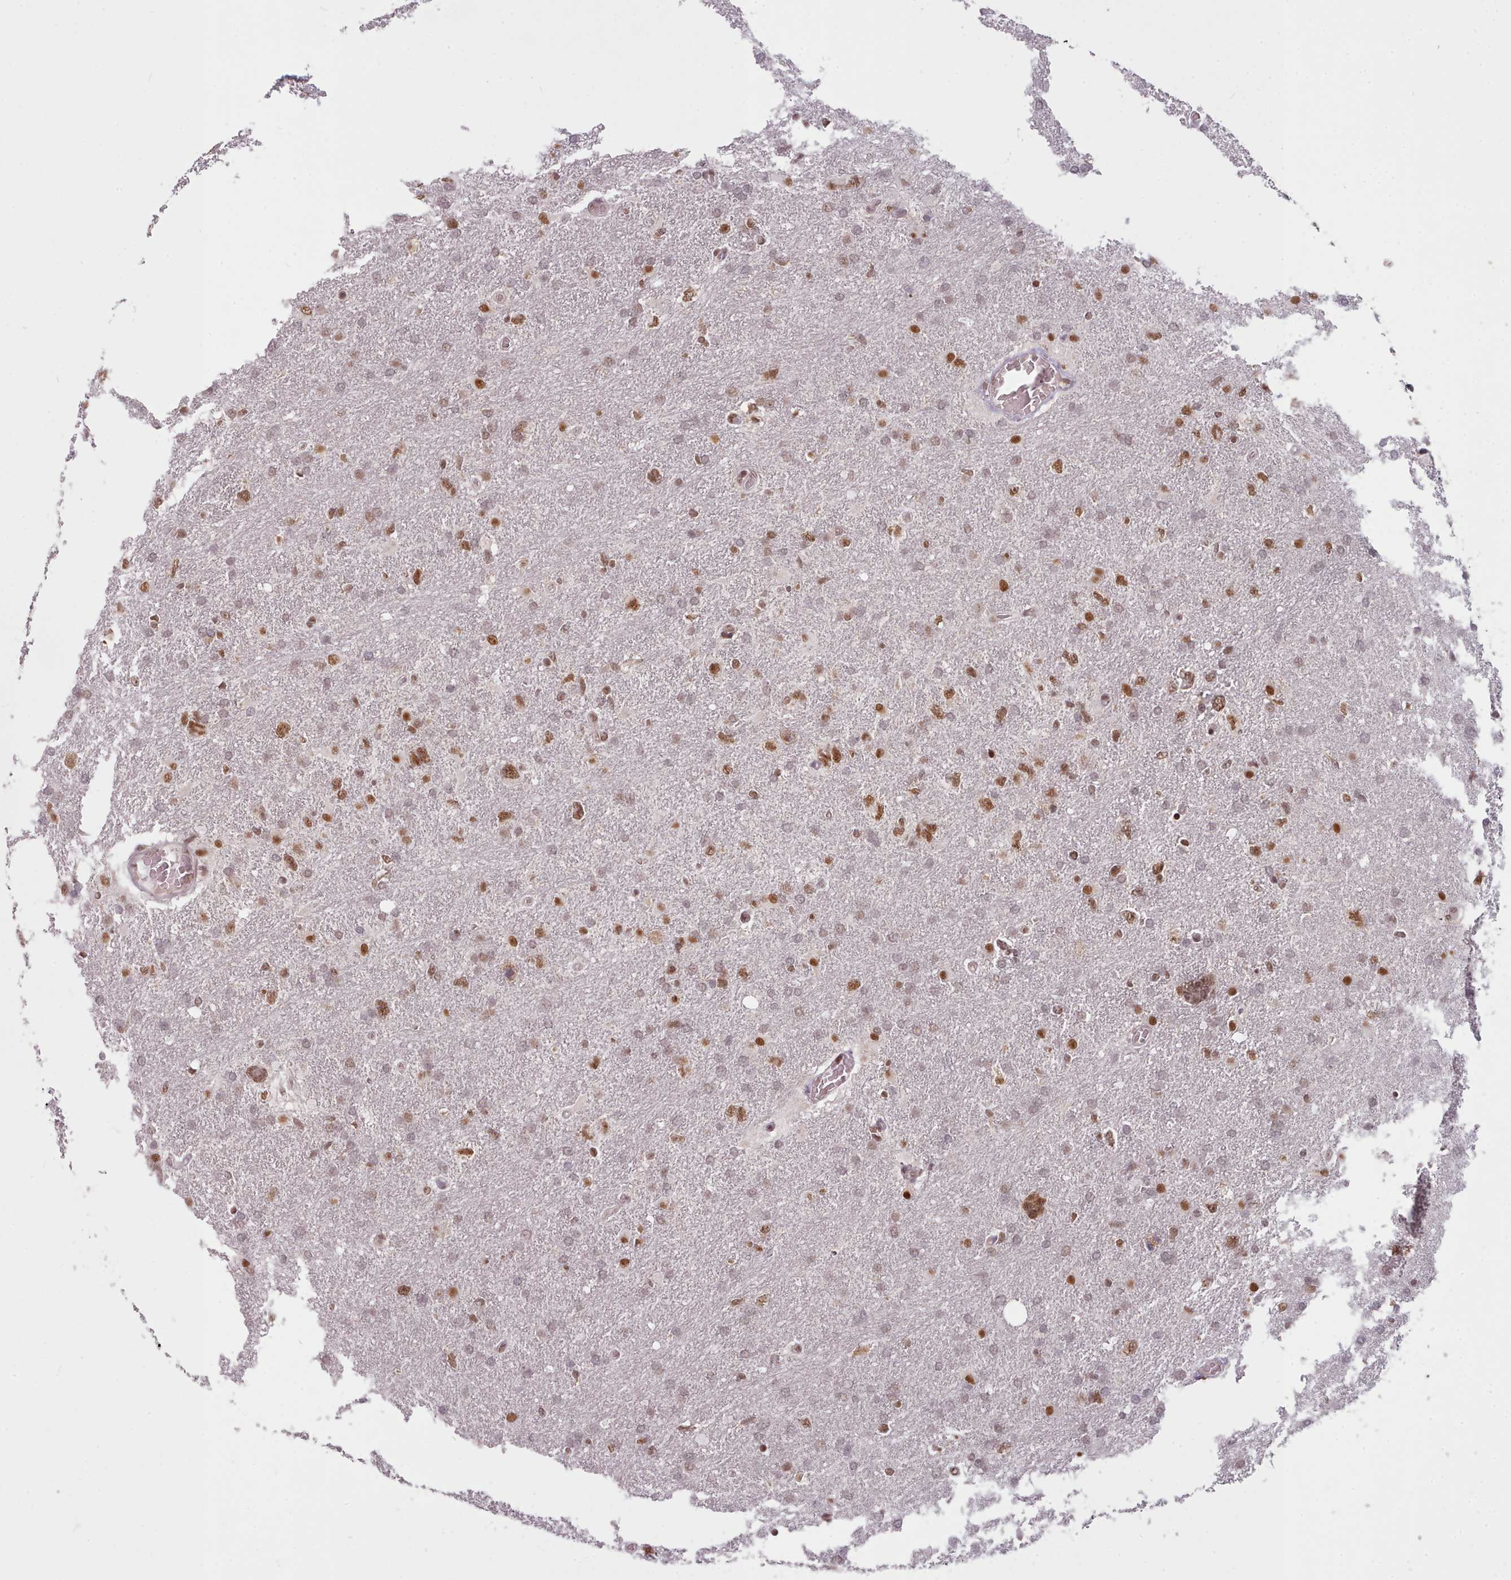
{"staining": {"intensity": "moderate", "quantity": ">75%", "location": "nuclear"}, "tissue": "glioma", "cell_type": "Tumor cells", "image_type": "cancer", "snomed": [{"axis": "morphology", "description": "Glioma, malignant, High grade"}, {"axis": "topography", "description": "Brain"}], "caption": "High-magnification brightfield microscopy of glioma stained with DAB (3,3'-diaminobenzidine) (brown) and counterstained with hematoxylin (blue). tumor cells exhibit moderate nuclear expression is appreciated in approximately>75% of cells.", "gene": "SRSF9", "patient": {"sex": "male", "age": 61}}